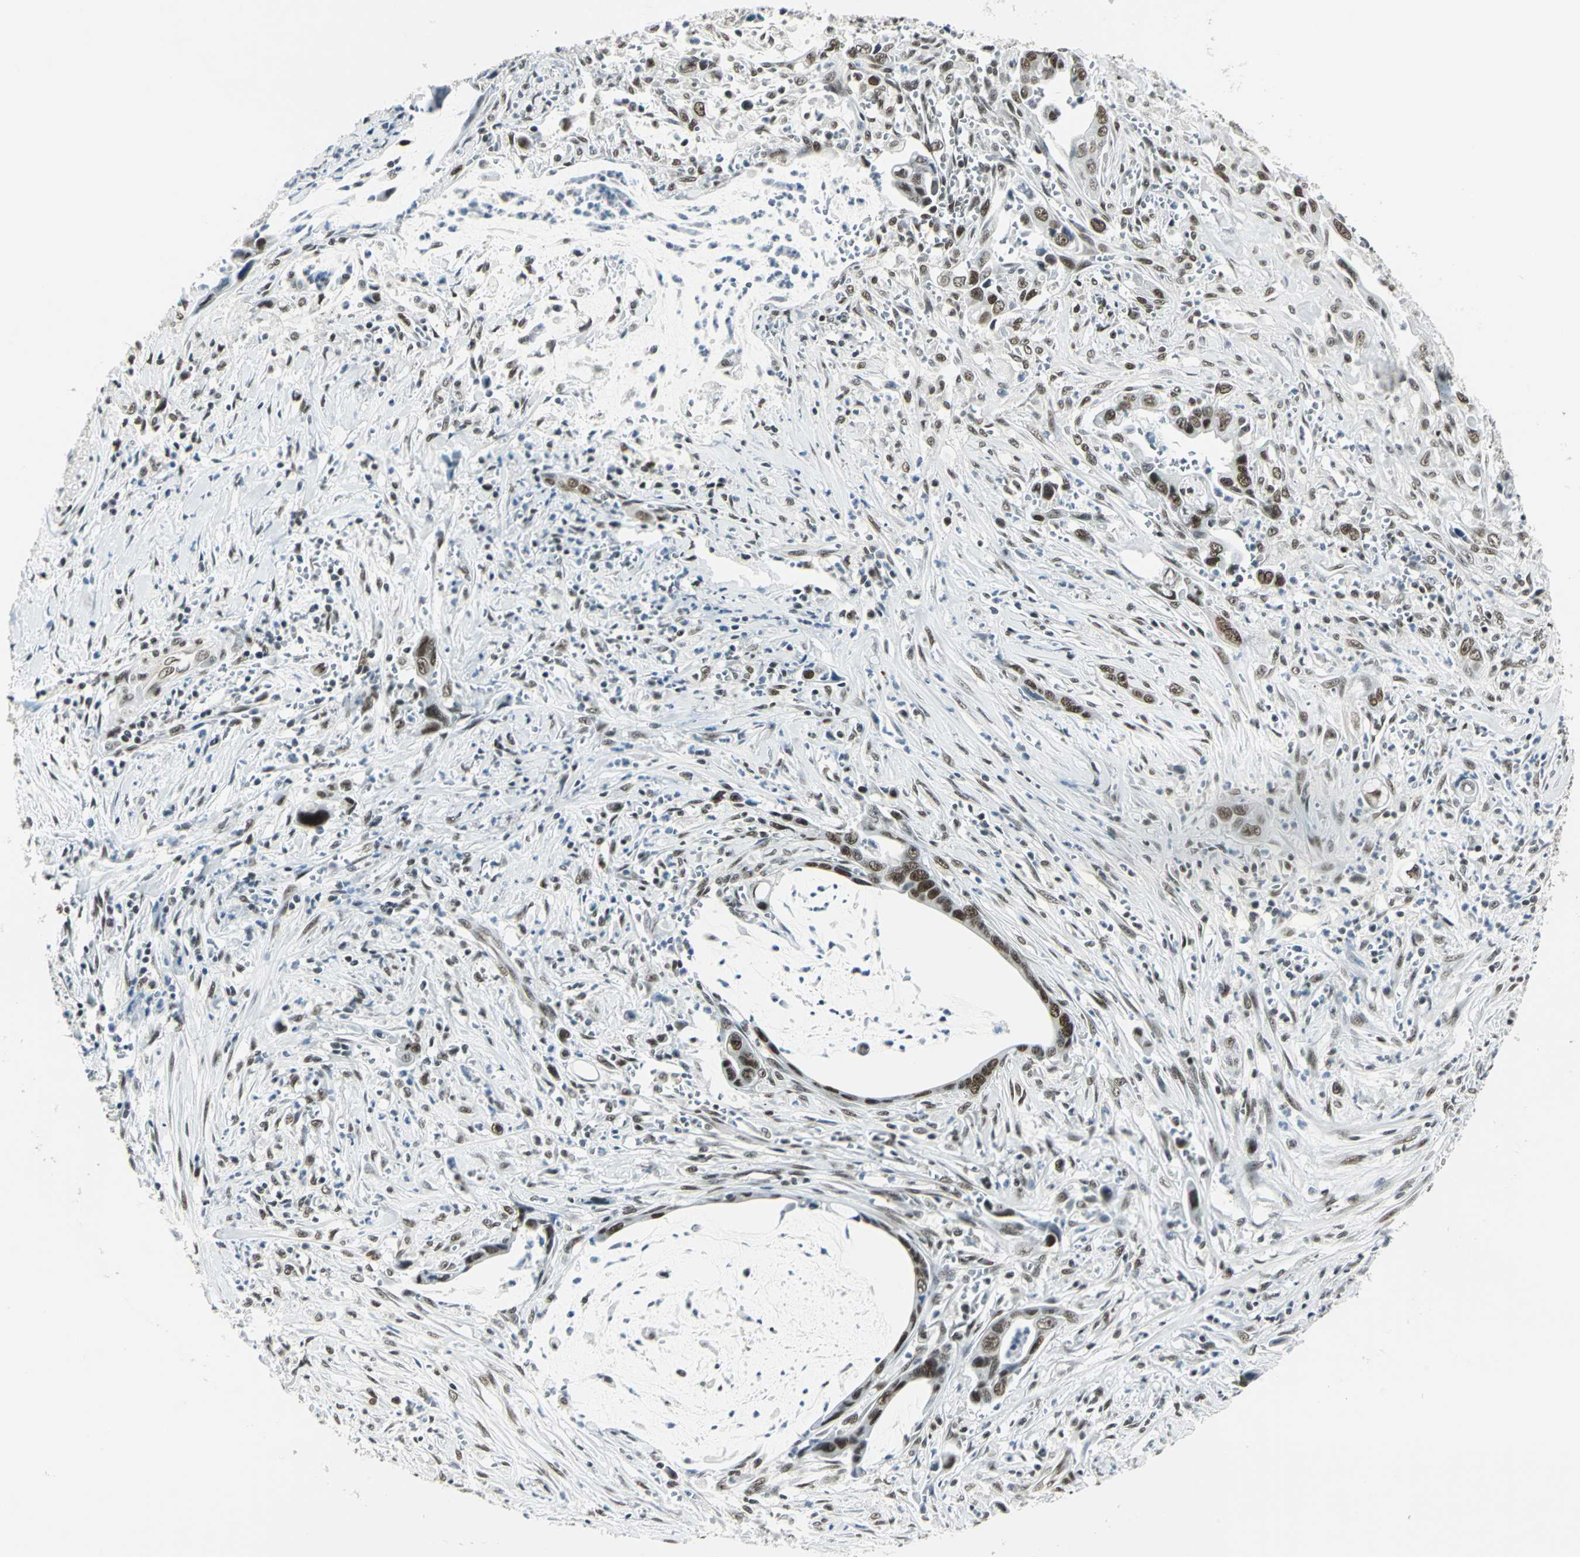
{"staining": {"intensity": "strong", "quantity": ">75%", "location": "nuclear"}, "tissue": "pancreatic cancer", "cell_type": "Tumor cells", "image_type": "cancer", "snomed": [{"axis": "morphology", "description": "Adenocarcinoma, NOS"}, {"axis": "topography", "description": "Pancreas"}], "caption": "Pancreatic cancer tissue shows strong nuclear expression in approximately >75% of tumor cells, visualized by immunohistochemistry.", "gene": "ADNP", "patient": {"sex": "male", "age": 59}}